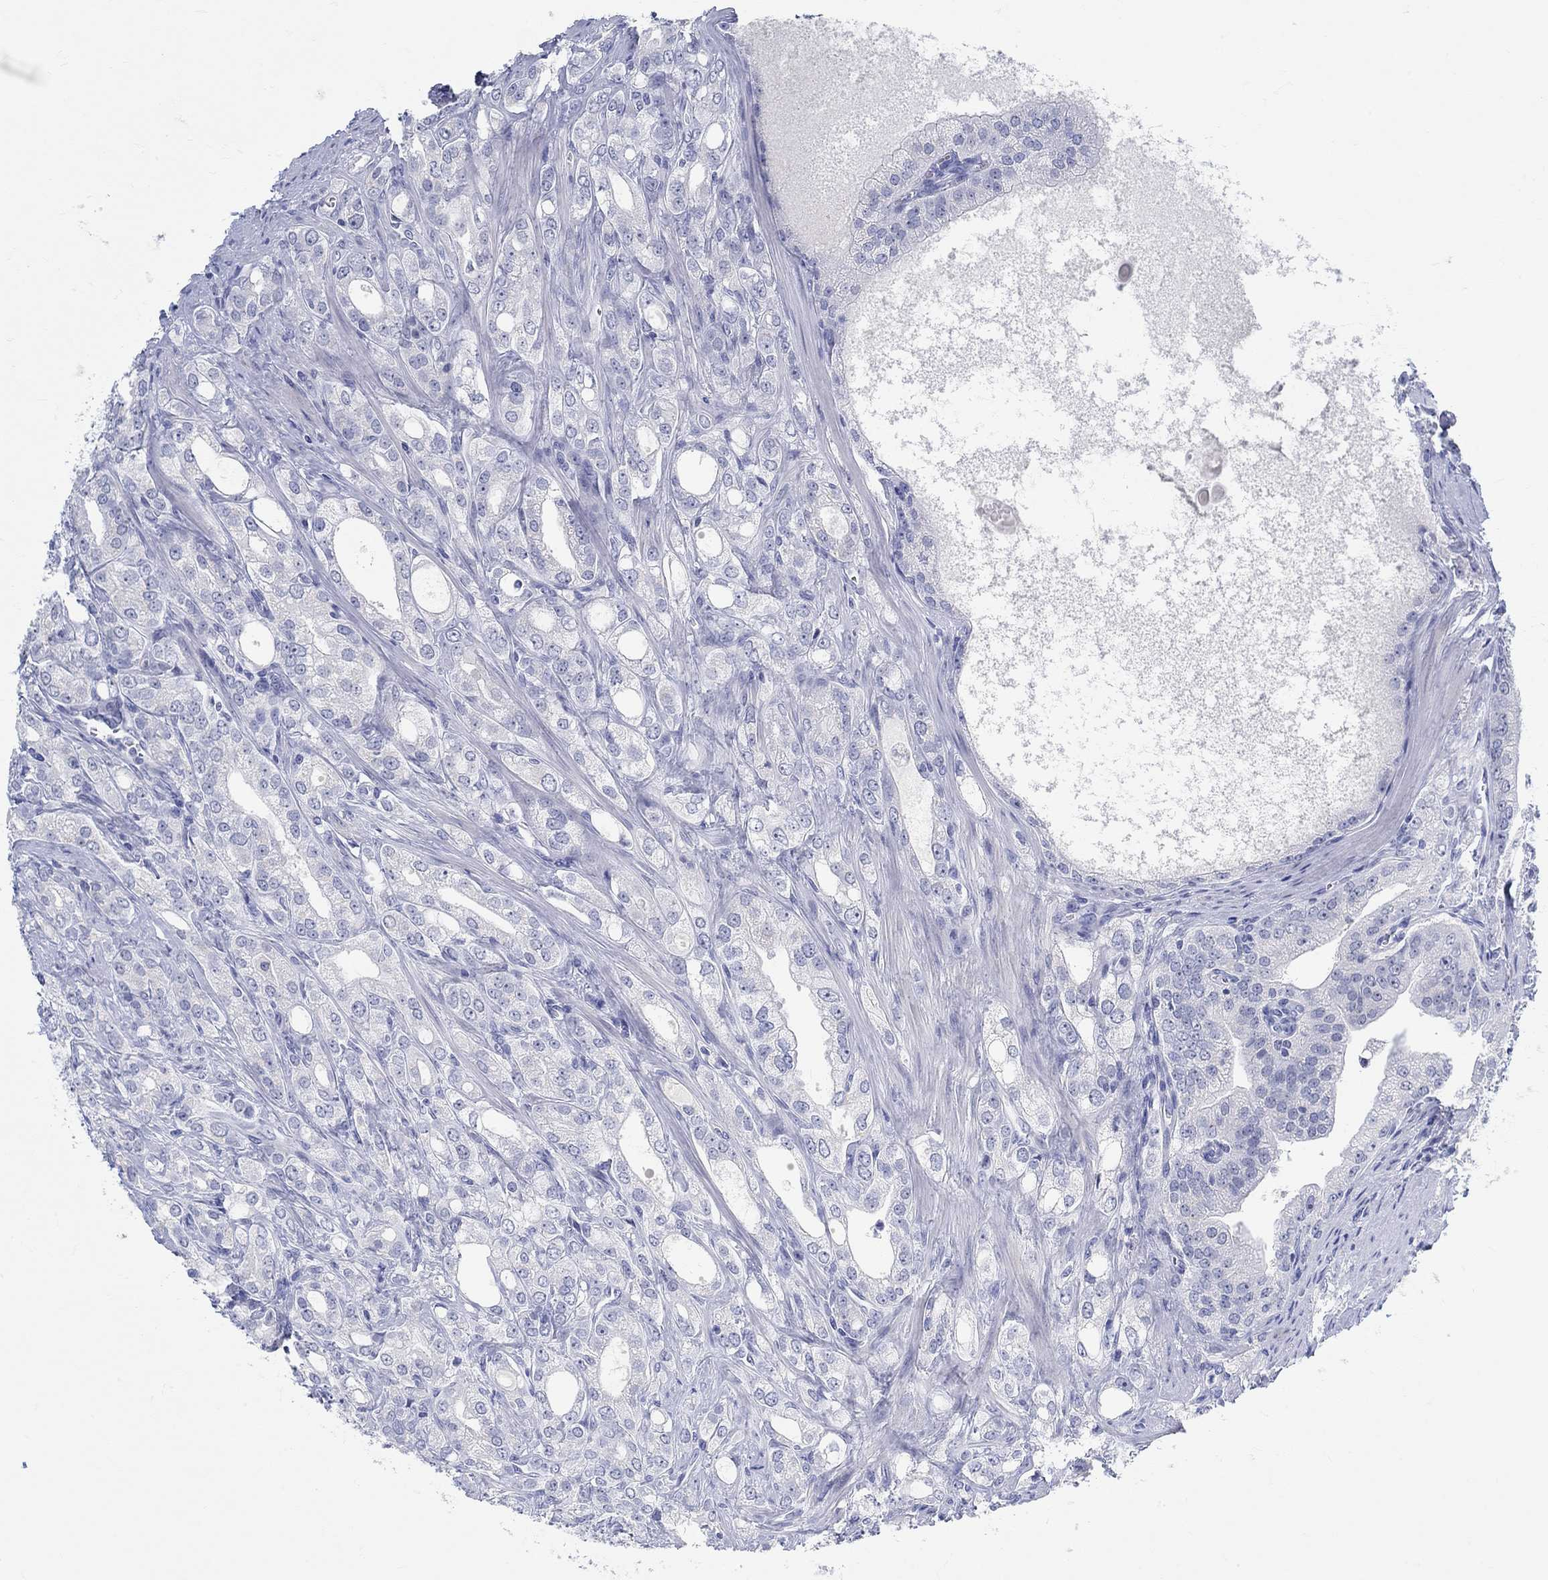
{"staining": {"intensity": "negative", "quantity": "none", "location": "none"}, "tissue": "prostate cancer", "cell_type": "Tumor cells", "image_type": "cancer", "snomed": [{"axis": "morphology", "description": "Adenocarcinoma, NOS"}, {"axis": "morphology", "description": "Adenocarcinoma, High grade"}, {"axis": "topography", "description": "Prostate"}], "caption": "The micrograph reveals no significant positivity in tumor cells of prostate cancer (adenocarcinoma). (Brightfield microscopy of DAB (3,3'-diaminobenzidine) immunohistochemistry (IHC) at high magnification).", "gene": "GRIA3", "patient": {"sex": "male", "age": 70}}